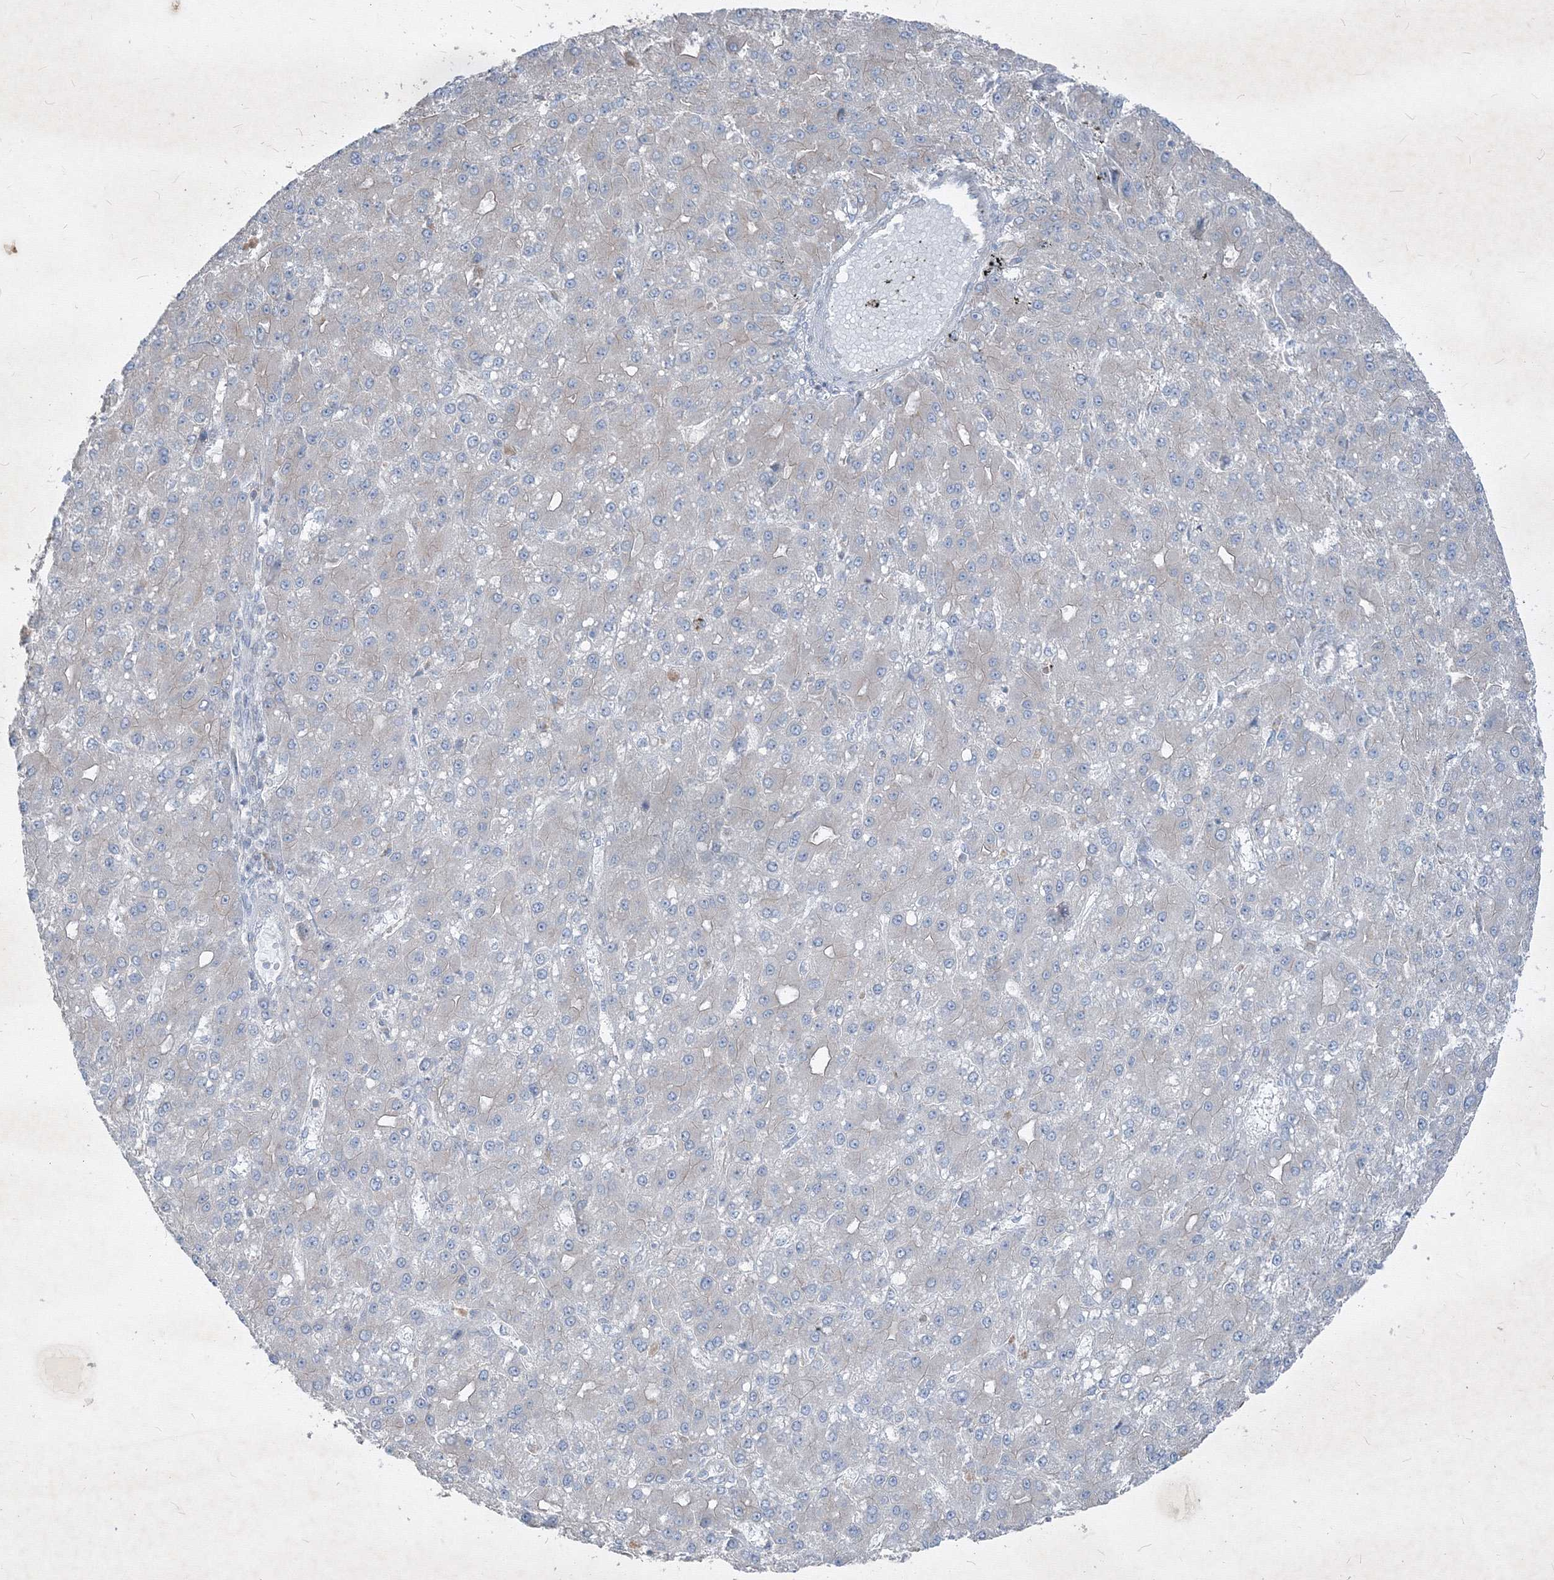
{"staining": {"intensity": "negative", "quantity": "none", "location": "none"}, "tissue": "liver cancer", "cell_type": "Tumor cells", "image_type": "cancer", "snomed": [{"axis": "morphology", "description": "Carcinoma, Hepatocellular, NOS"}, {"axis": "topography", "description": "Liver"}], "caption": "There is no significant staining in tumor cells of liver cancer (hepatocellular carcinoma).", "gene": "IFNAR1", "patient": {"sex": "male", "age": 67}}